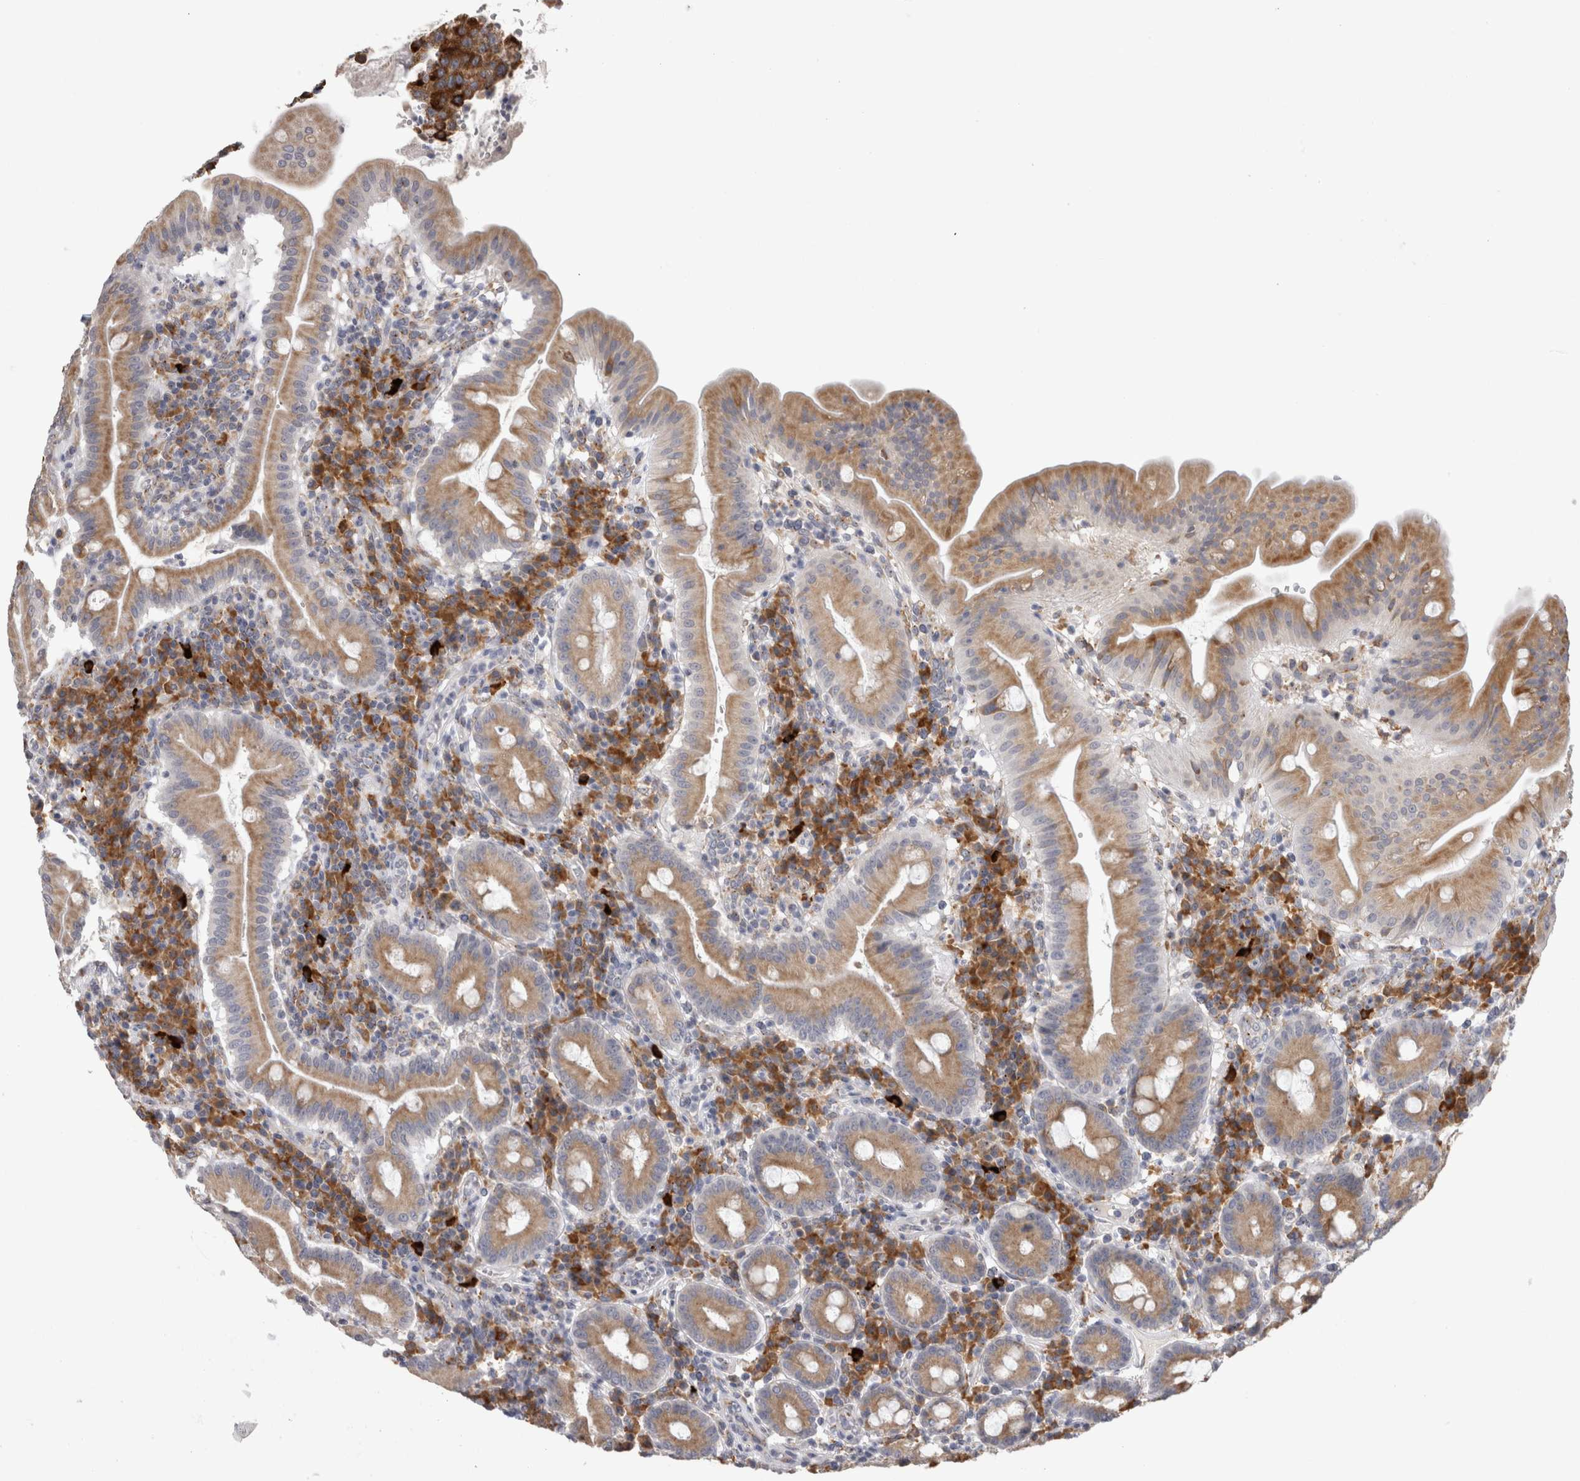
{"staining": {"intensity": "moderate", "quantity": ">75%", "location": "cytoplasmic/membranous"}, "tissue": "duodenum", "cell_type": "Glandular cells", "image_type": "normal", "snomed": [{"axis": "morphology", "description": "Normal tissue, NOS"}, {"axis": "topography", "description": "Duodenum"}], "caption": "Human duodenum stained with a brown dye reveals moderate cytoplasmic/membranous positive staining in about >75% of glandular cells.", "gene": "ZNF341", "patient": {"sex": "male", "age": 50}}